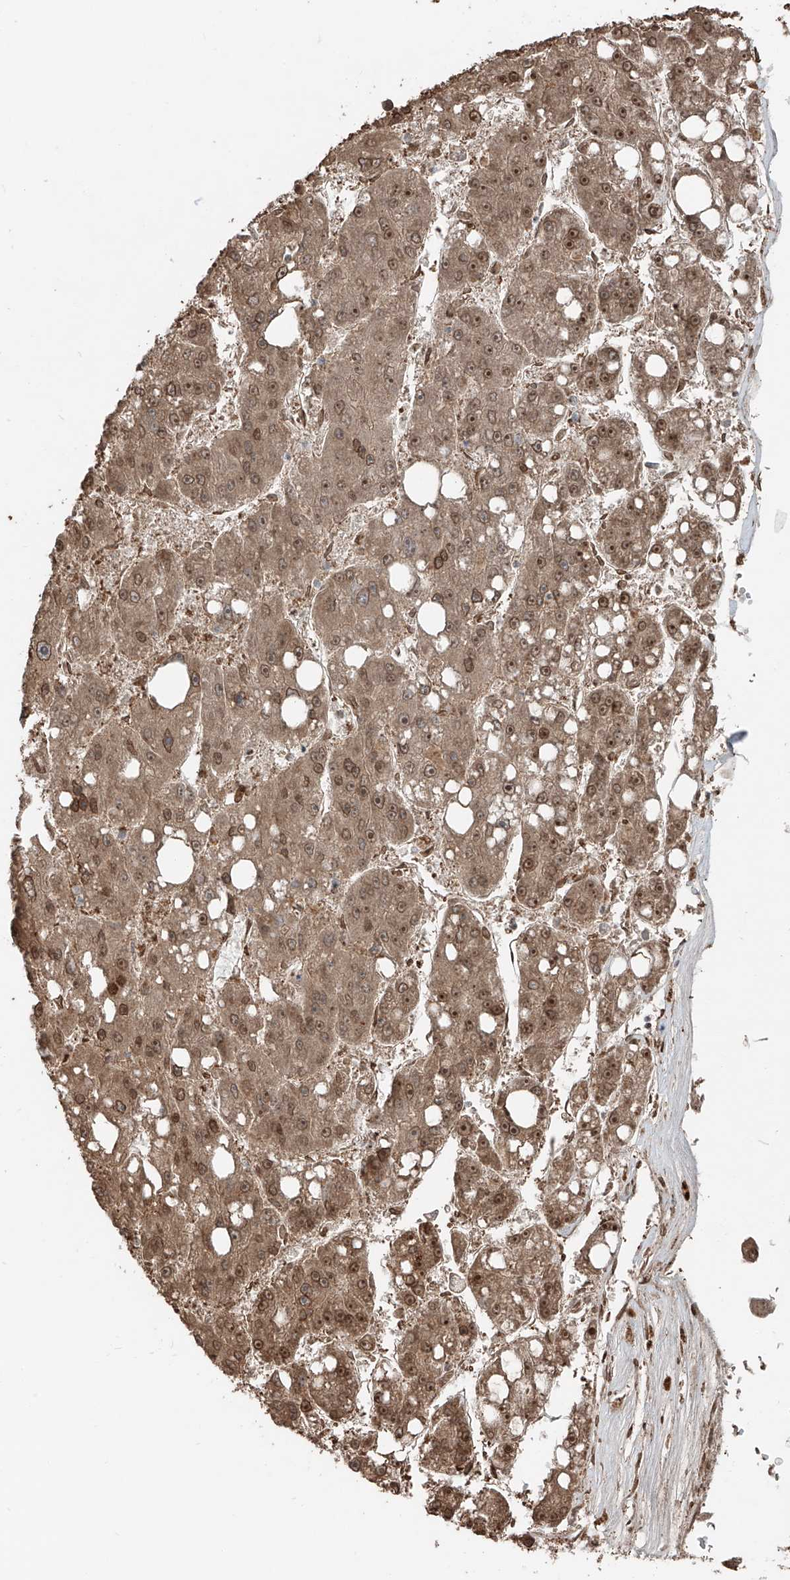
{"staining": {"intensity": "moderate", "quantity": ">75%", "location": "cytoplasmic/membranous,nuclear"}, "tissue": "liver cancer", "cell_type": "Tumor cells", "image_type": "cancer", "snomed": [{"axis": "morphology", "description": "Carcinoma, Hepatocellular, NOS"}, {"axis": "topography", "description": "Liver"}], "caption": "Immunohistochemical staining of human hepatocellular carcinoma (liver) reveals moderate cytoplasmic/membranous and nuclear protein expression in approximately >75% of tumor cells.", "gene": "CEP162", "patient": {"sex": "female", "age": 61}}